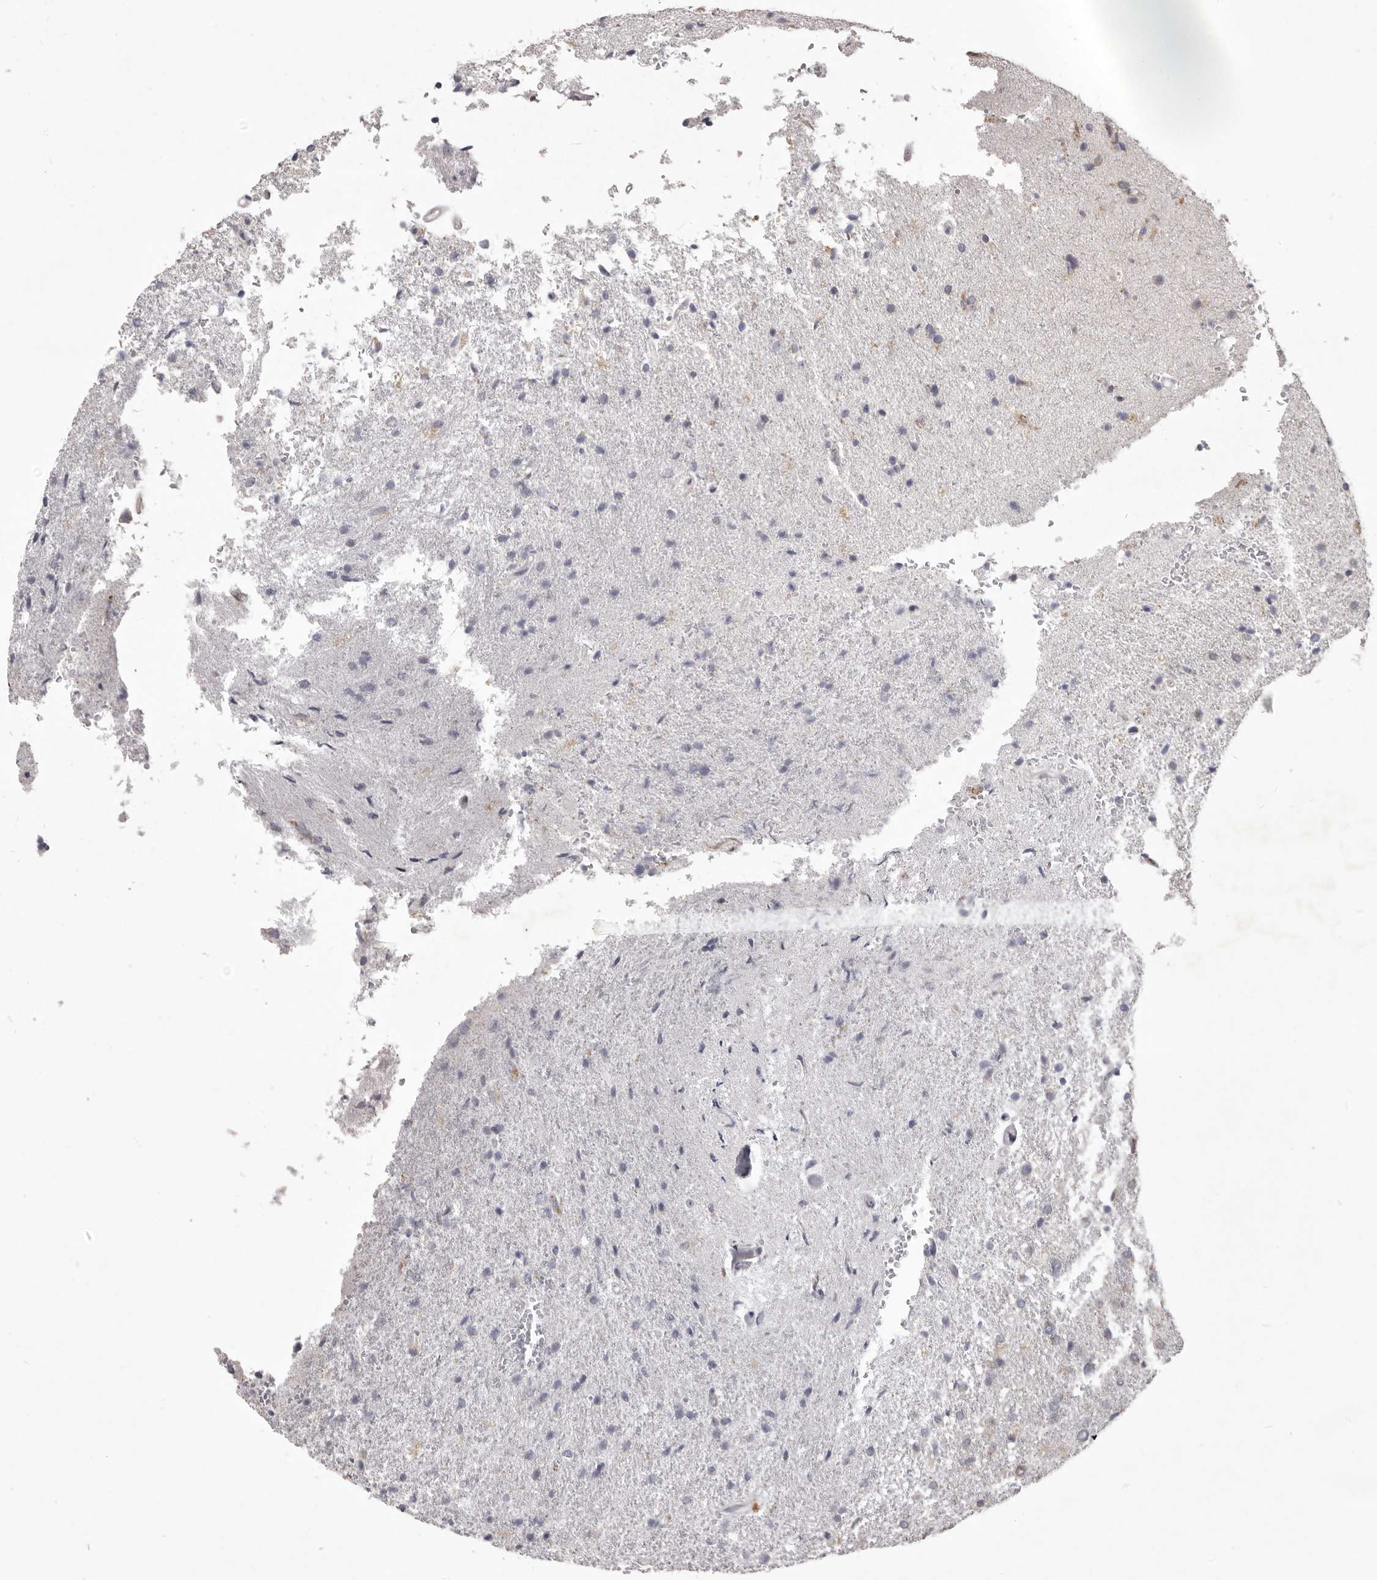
{"staining": {"intensity": "negative", "quantity": "none", "location": "none"}, "tissue": "glioma", "cell_type": "Tumor cells", "image_type": "cancer", "snomed": [{"axis": "morphology", "description": "Glioma, malignant, High grade"}, {"axis": "topography", "description": "Brain"}], "caption": "Glioma stained for a protein using immunohistochemistry (IHC) reveals no expression tumor cells.", "gene": "TBC1D8B", "patient": {"sex": "male", "age": 72}}